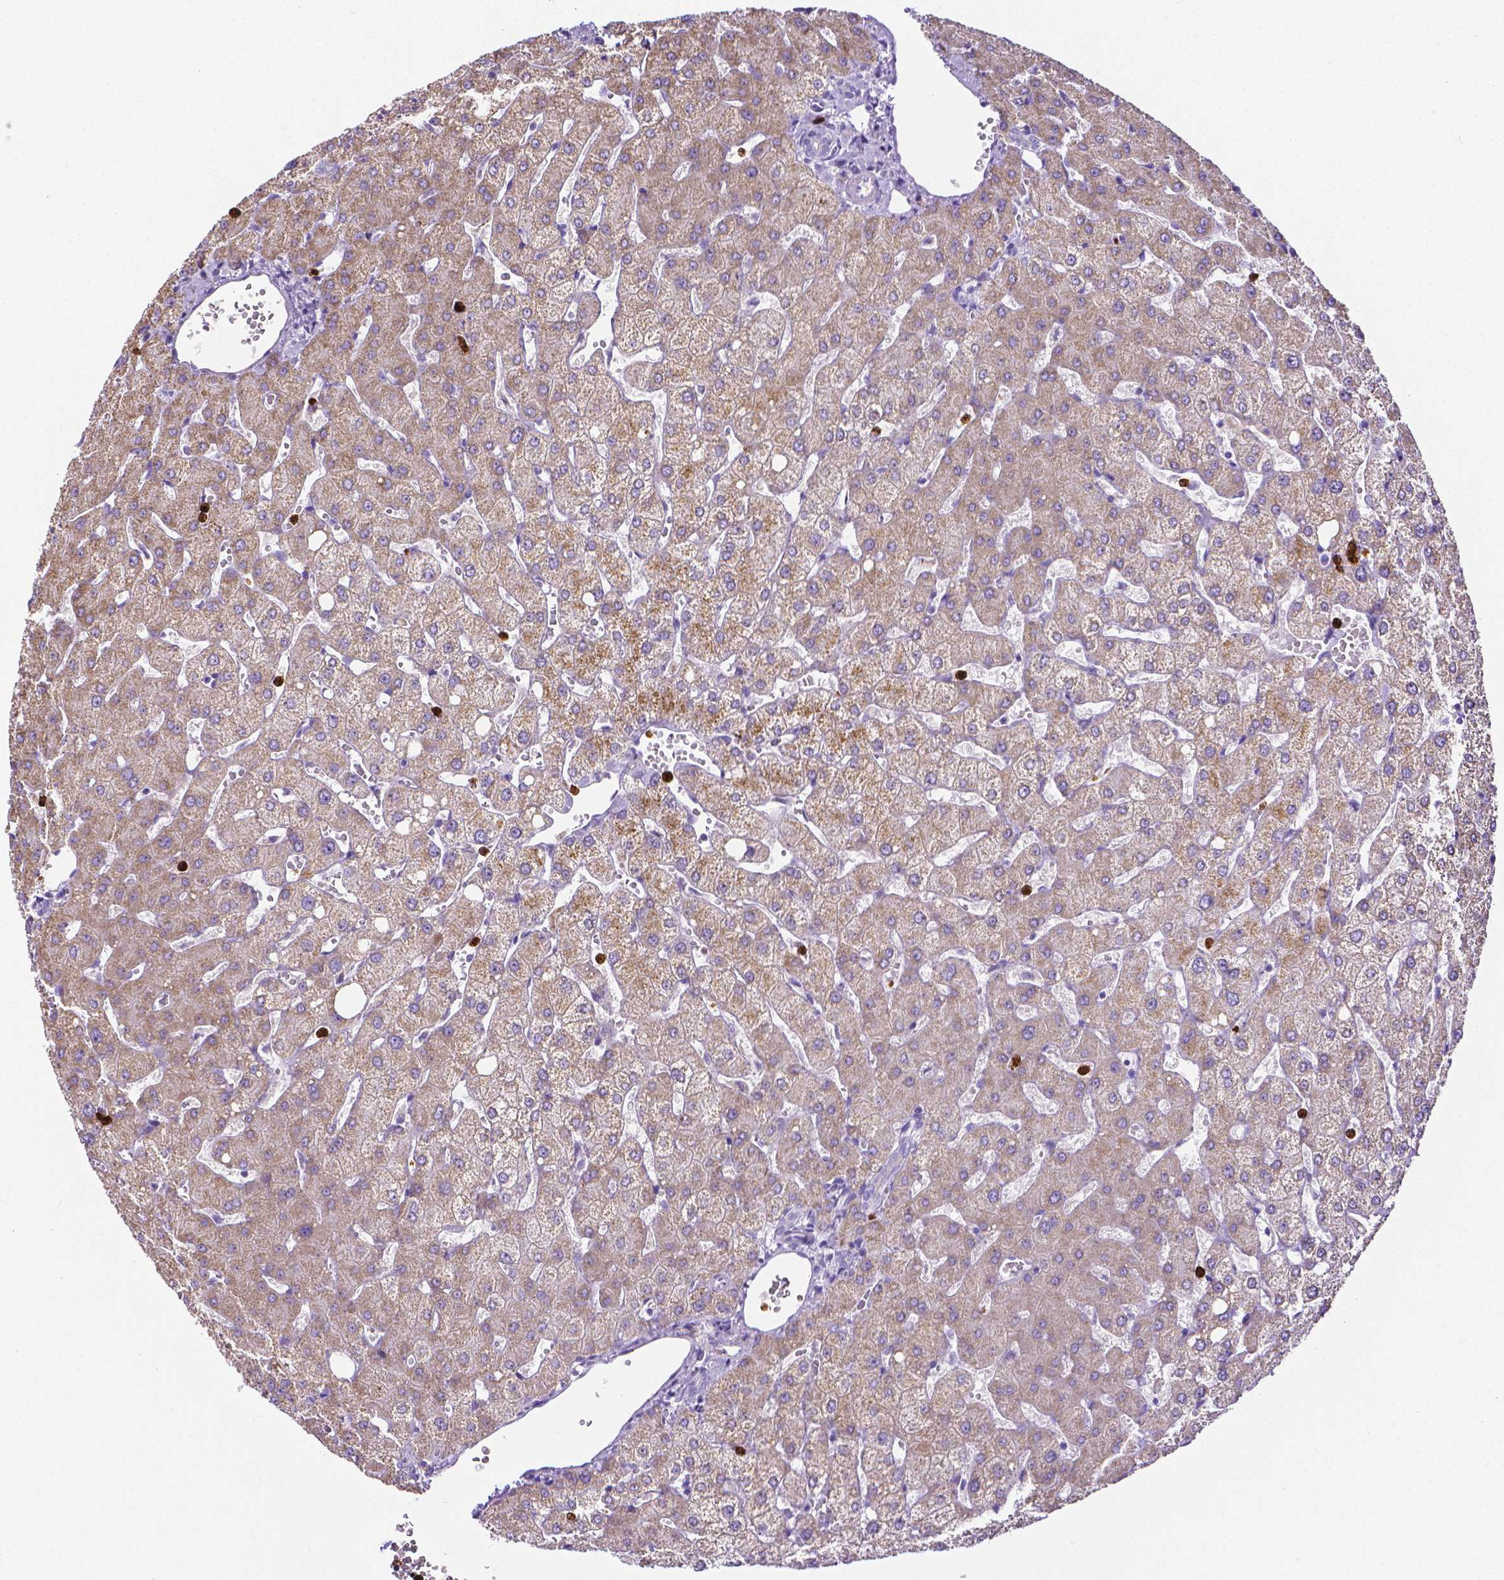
{"staining": {"intensity": "negative", "quantity": "none", "location": "none"}, "tissue": "liver", "cell_type": "Cholangiocytes", "image_type": "normal", "snomed": [{"axis": "morphology", "description": "Normal tissue, NOS"}, {"axis": "topography", "description": "Liver"}], "caption": "DAB (3,3'-diaminobenzidine) immunohistochemical staining of unremarkable liver displays no significant staining in cholangiocytes. (DAB (3,3'-diaminobenzidine) immunohistochemistry (IHC) visualized using brightfield microscopy, high magnification).", "gene": "MMP9", "patient": {"sex": "female", "age": 54}}